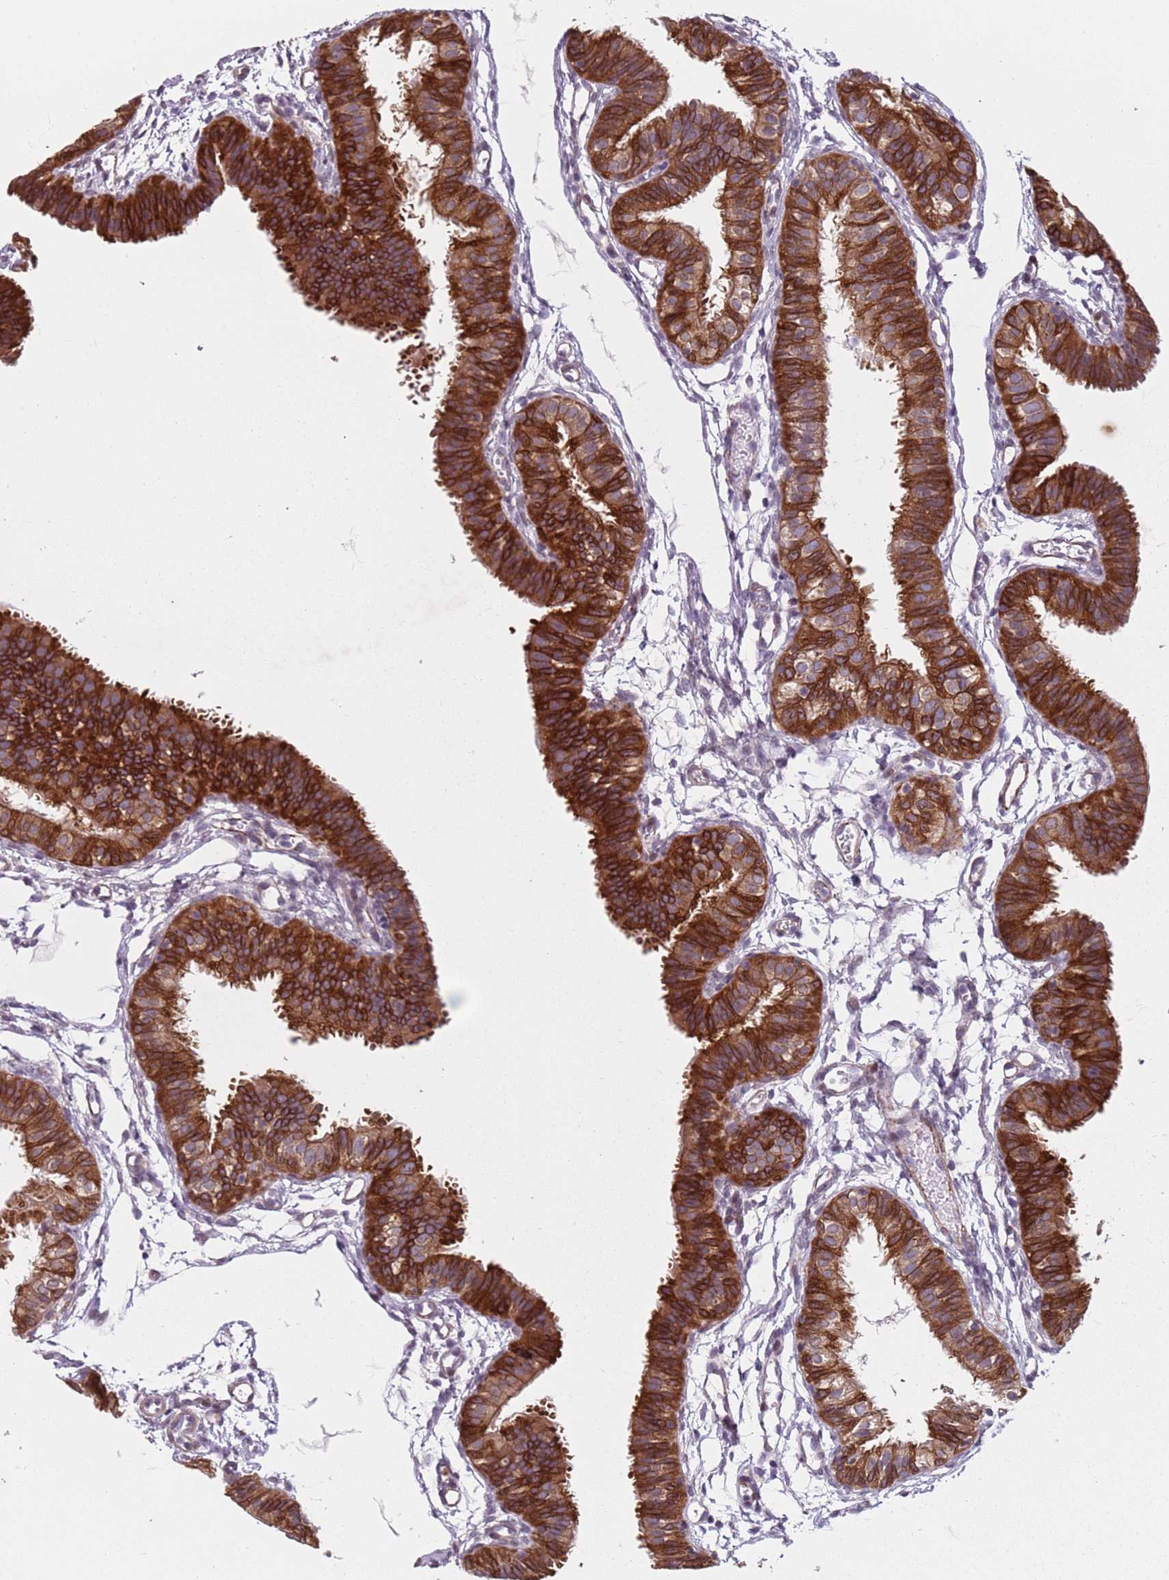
{"staining": {"intensity": "strong", "quantity": ">75%", "location": "cytoplasmic/membranous"}, "tissue": "fallopian tube", "cell_type": "Glandular cells", "image_type": "normal", "snomed": [{"axis": "morphology", "description": "Normal tissue, NOS"}, {"axis": "topography", "description": "Fallopian tube"}], "caption": "The micrograph exhibits immunohistochemical staining of benign fallopian tube. There is strong cytoplasmic/membranous staining is appreciated in about >75% of glandular cells. Nuclei are stained in blue.", "gene": "TMC4", "patient": {"sex": "female", "age": 35}}